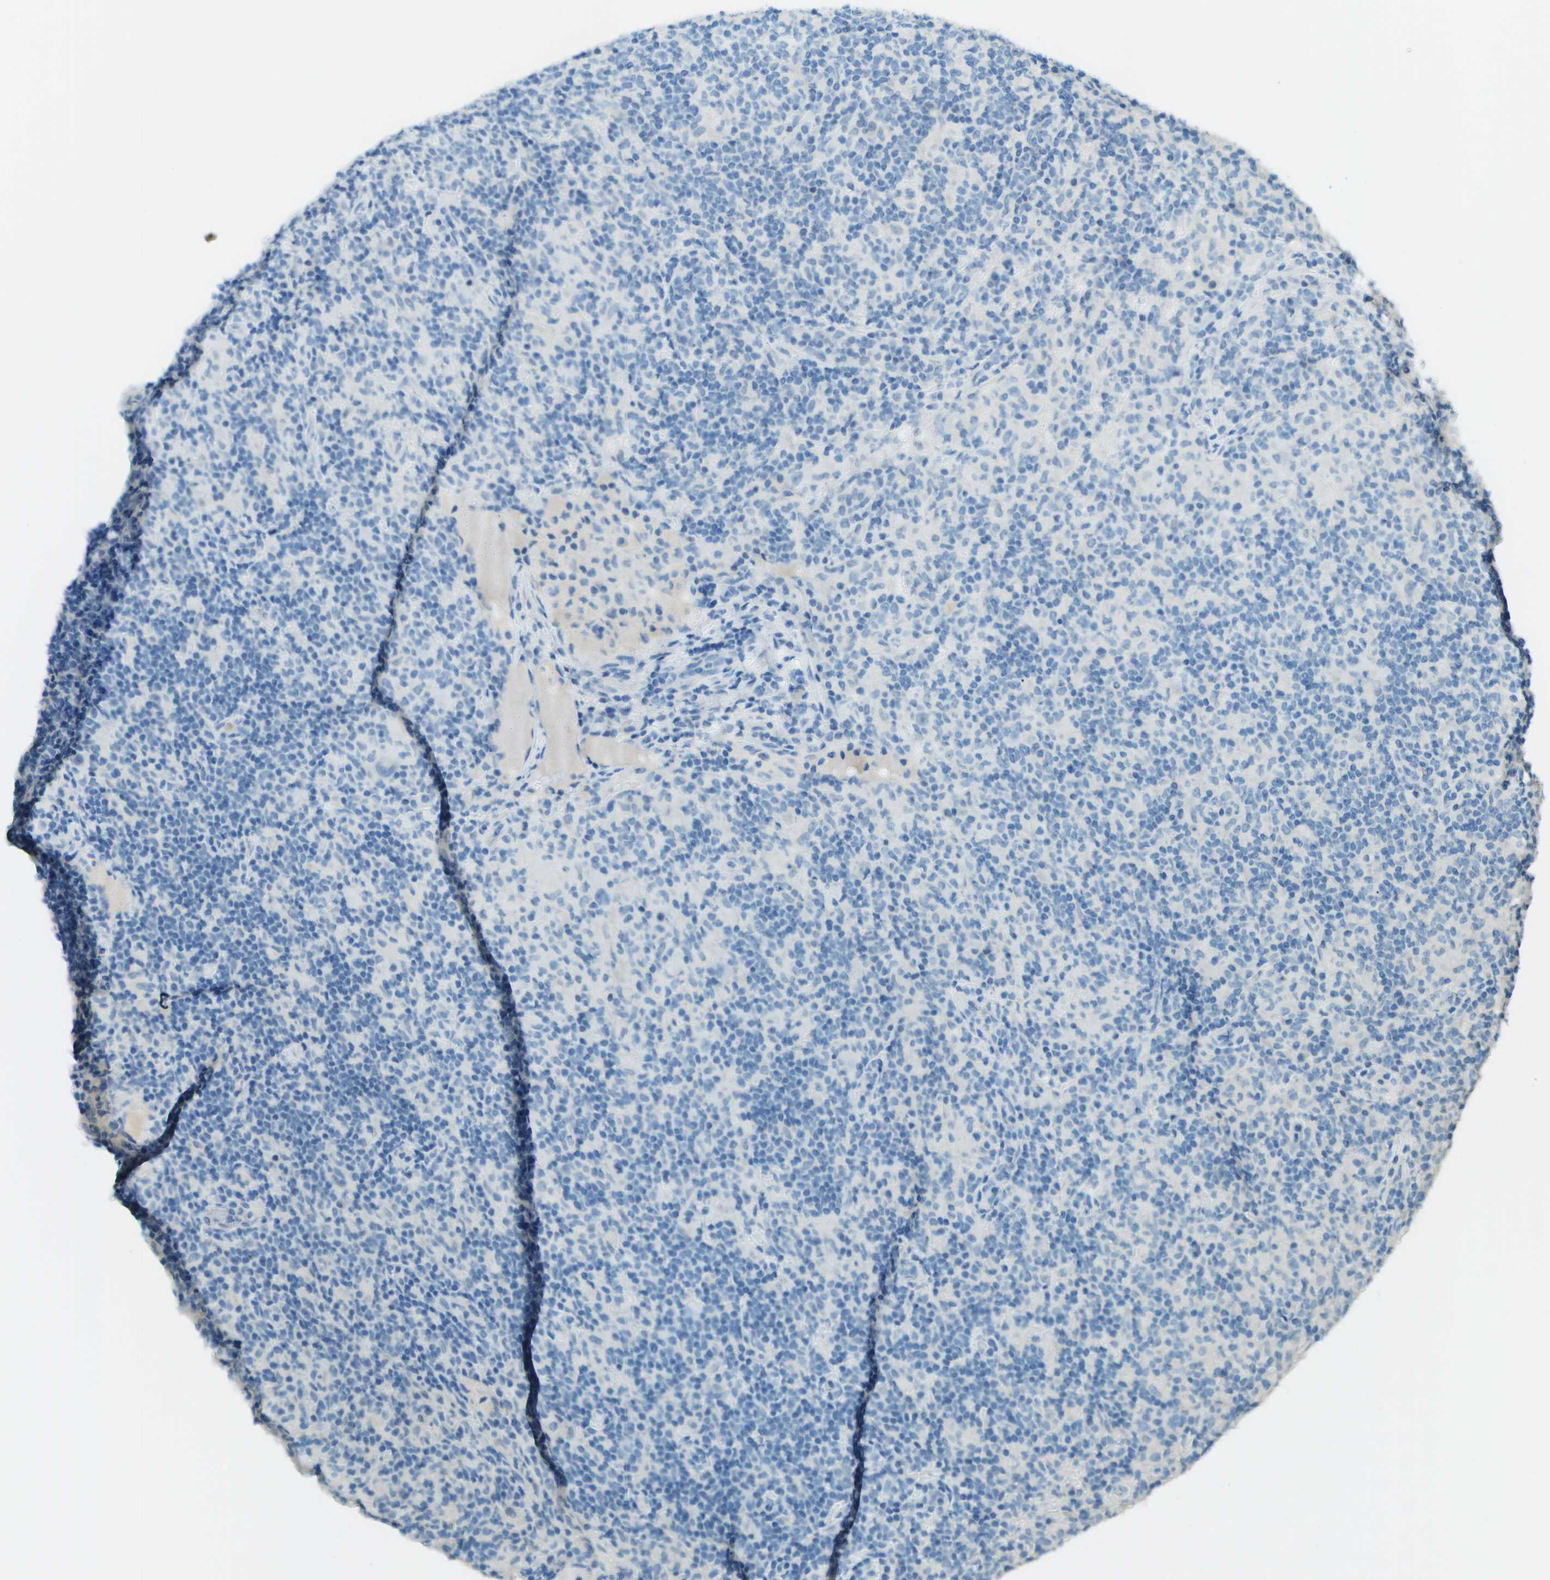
{"staining": {"intensity": "negative", "quantity": "none", "location": "none"}, "tissue": "lymphoma", "cell_type": "Tumor cells", "image_type": "cancer", "snomed": [{"axis": "morphology", "description": "Hodgkin's disease, NOS"}, {"axis": "topography", "description": "Lymph node"}], "caption": "Immunohistochemistry histopathology image of human lymphoma stained for a protein (brown), which reveals no positivity in tumor cells.", "gene": "LGI2", "patient": {"sex": "male", "age": 70}}